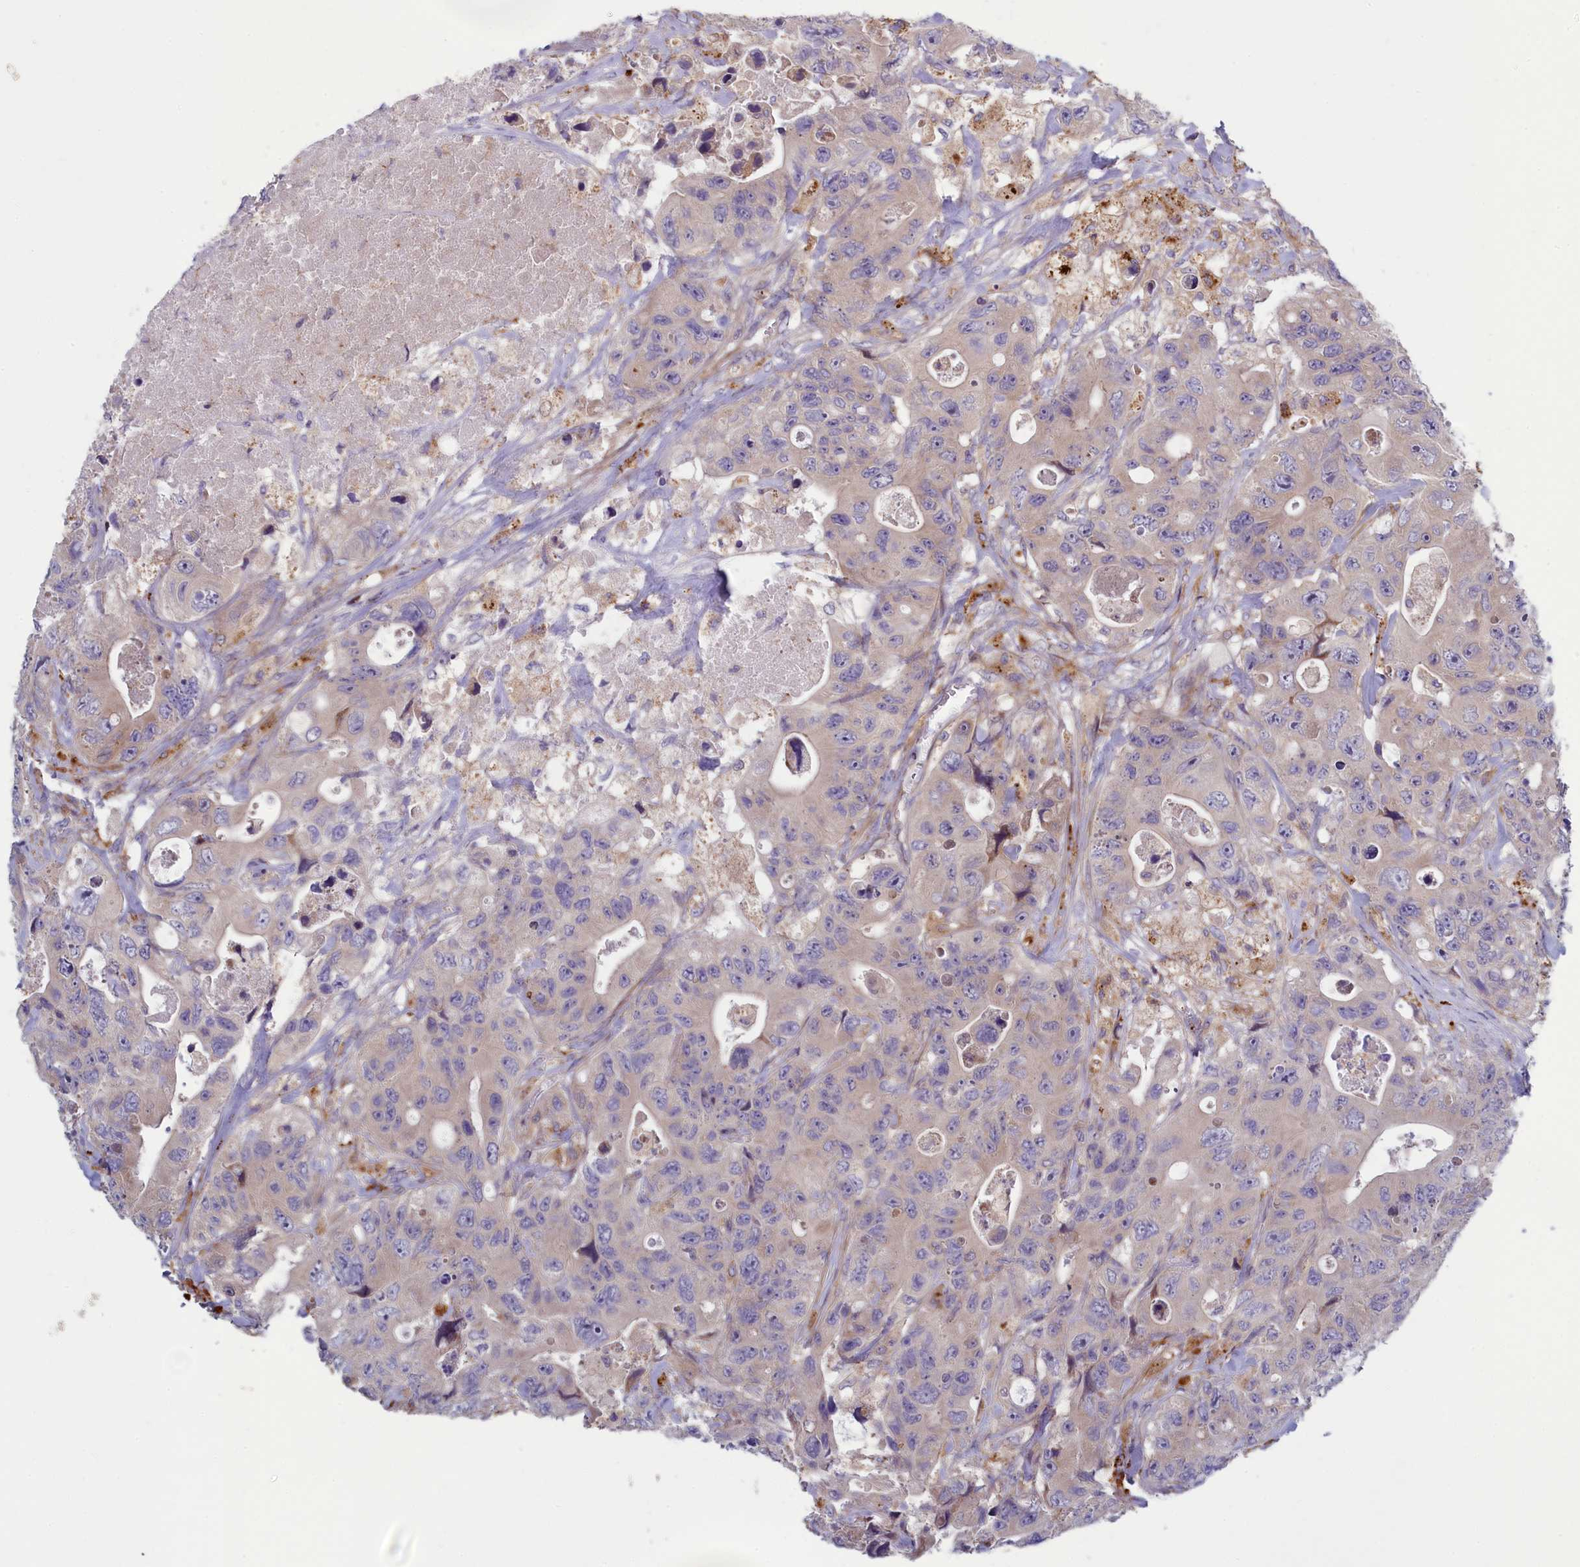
{"staining": {"intensity": "weak", "quantity": "<25%", "location": "cytoplasmic/membranous"}, "tissue": "colorectal cancer", "cell_type": "Tumor cells", "image_type": "cancer", "snomed": [{"axis": "morphology", "description": "Adenocarcinoma, NOS"}, {"axis": "topography", "description": "Colon"}], "caption": "This is an immunohistochemistry (IHC) photomicrograph of human adenocarcinoma (colorectal). There is no staining in tumor cells.", "gene": "BLTP2", "patient": {"sex": "female", "age": 46}}